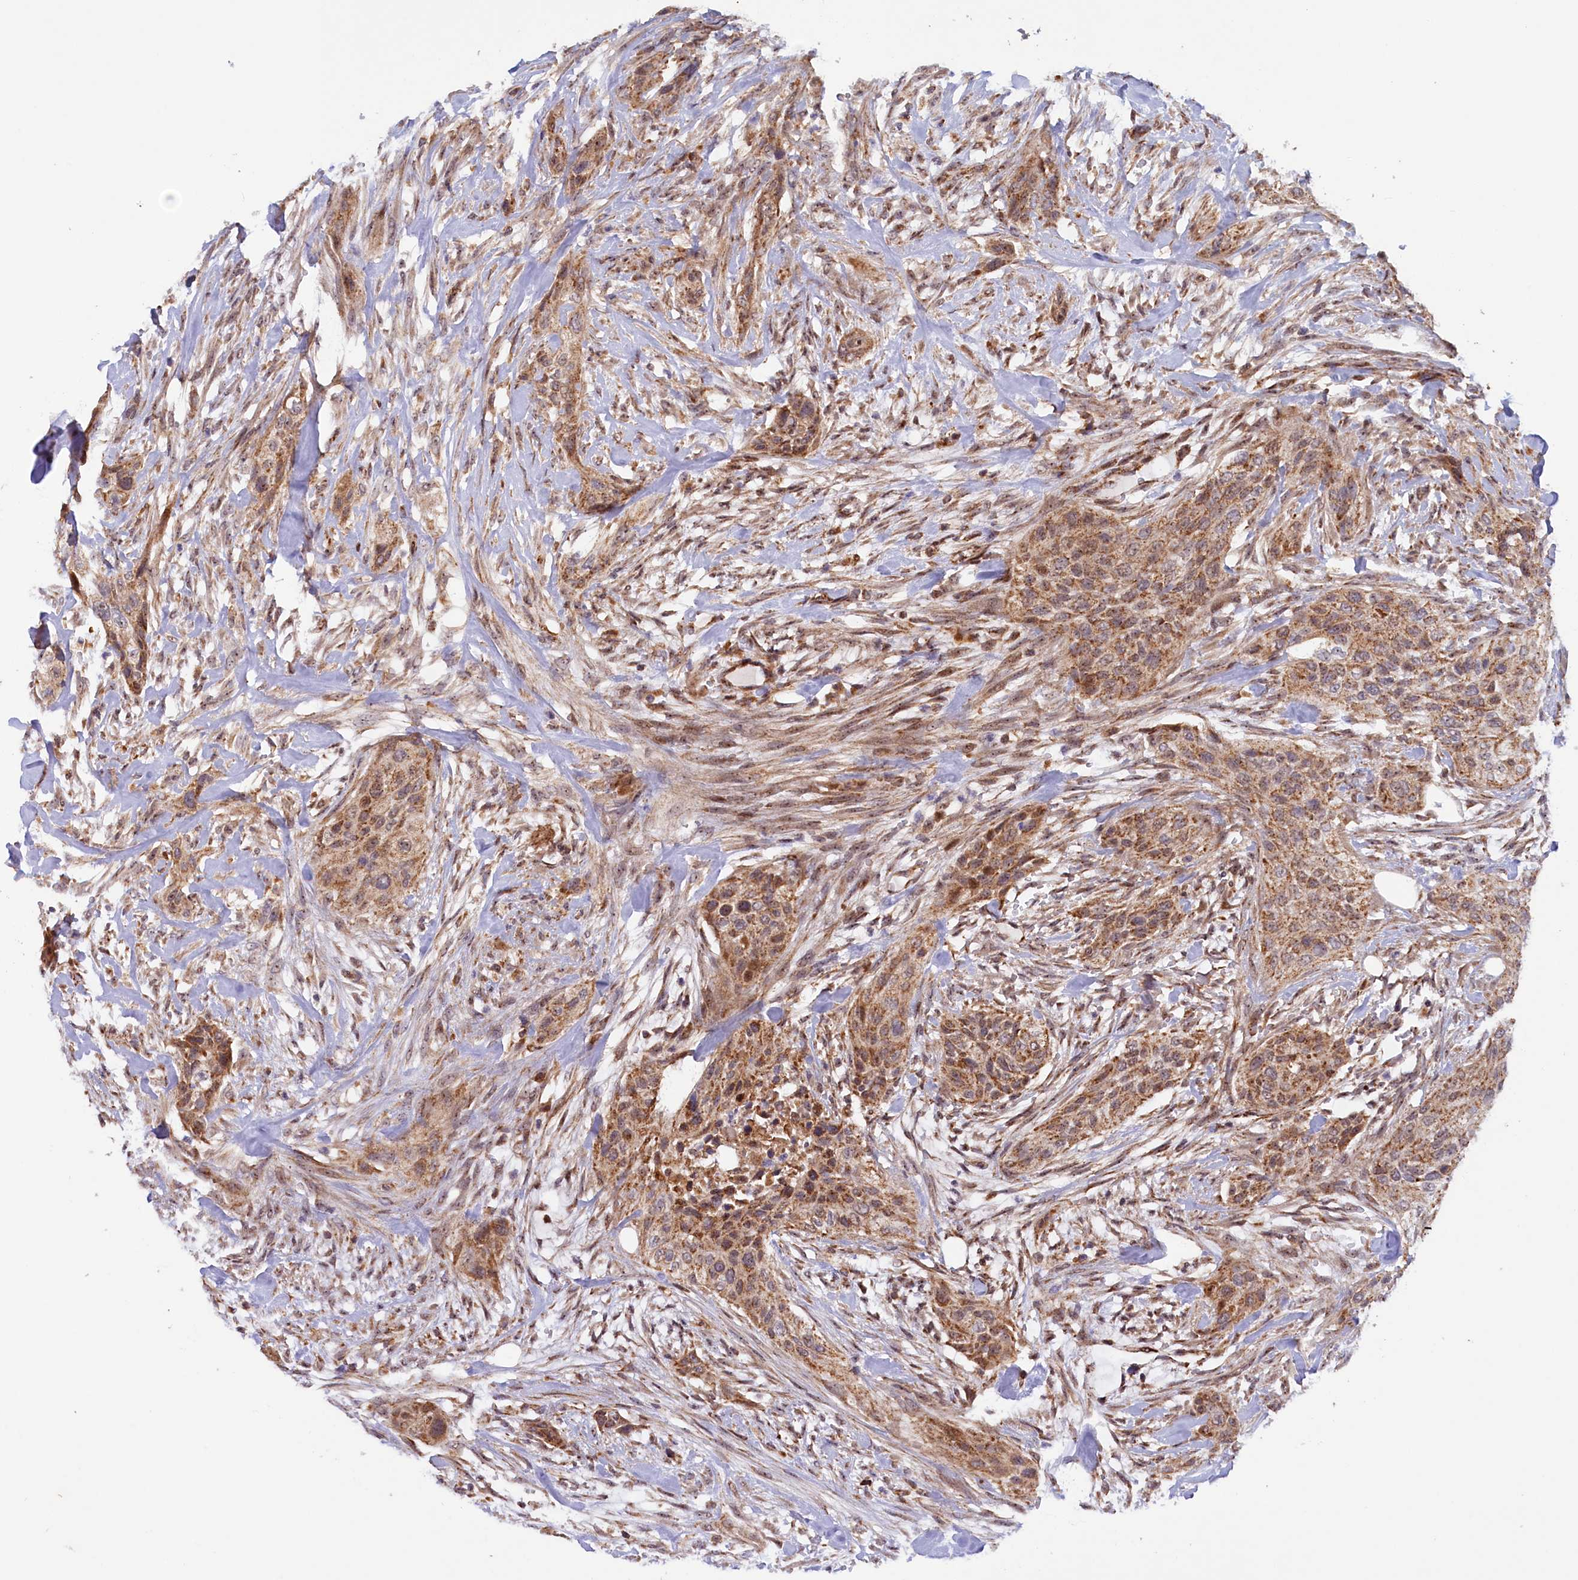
{"staining": {"intensity": "moderate", "quantity": ">75%", "location": "cytoplasmic/membranous"}, "tissue": "urothelial cancer", "cell_type": "Tumor cells", "image_type": "cancer", "snomed": [{"axis": "morphology", "description": "Urothelial carcinoma, High grade"}, {"axis": "topography", "description": "Urinary bladder"}], "caption": "Immunohistochemical staining of urothelial cancer demonstrates moderate cytoplasmic/membranous protein expression in approximately >75% of tumor cells.", "gene": "DUS3L", "patient": {"sex": "male", "age": 35}}